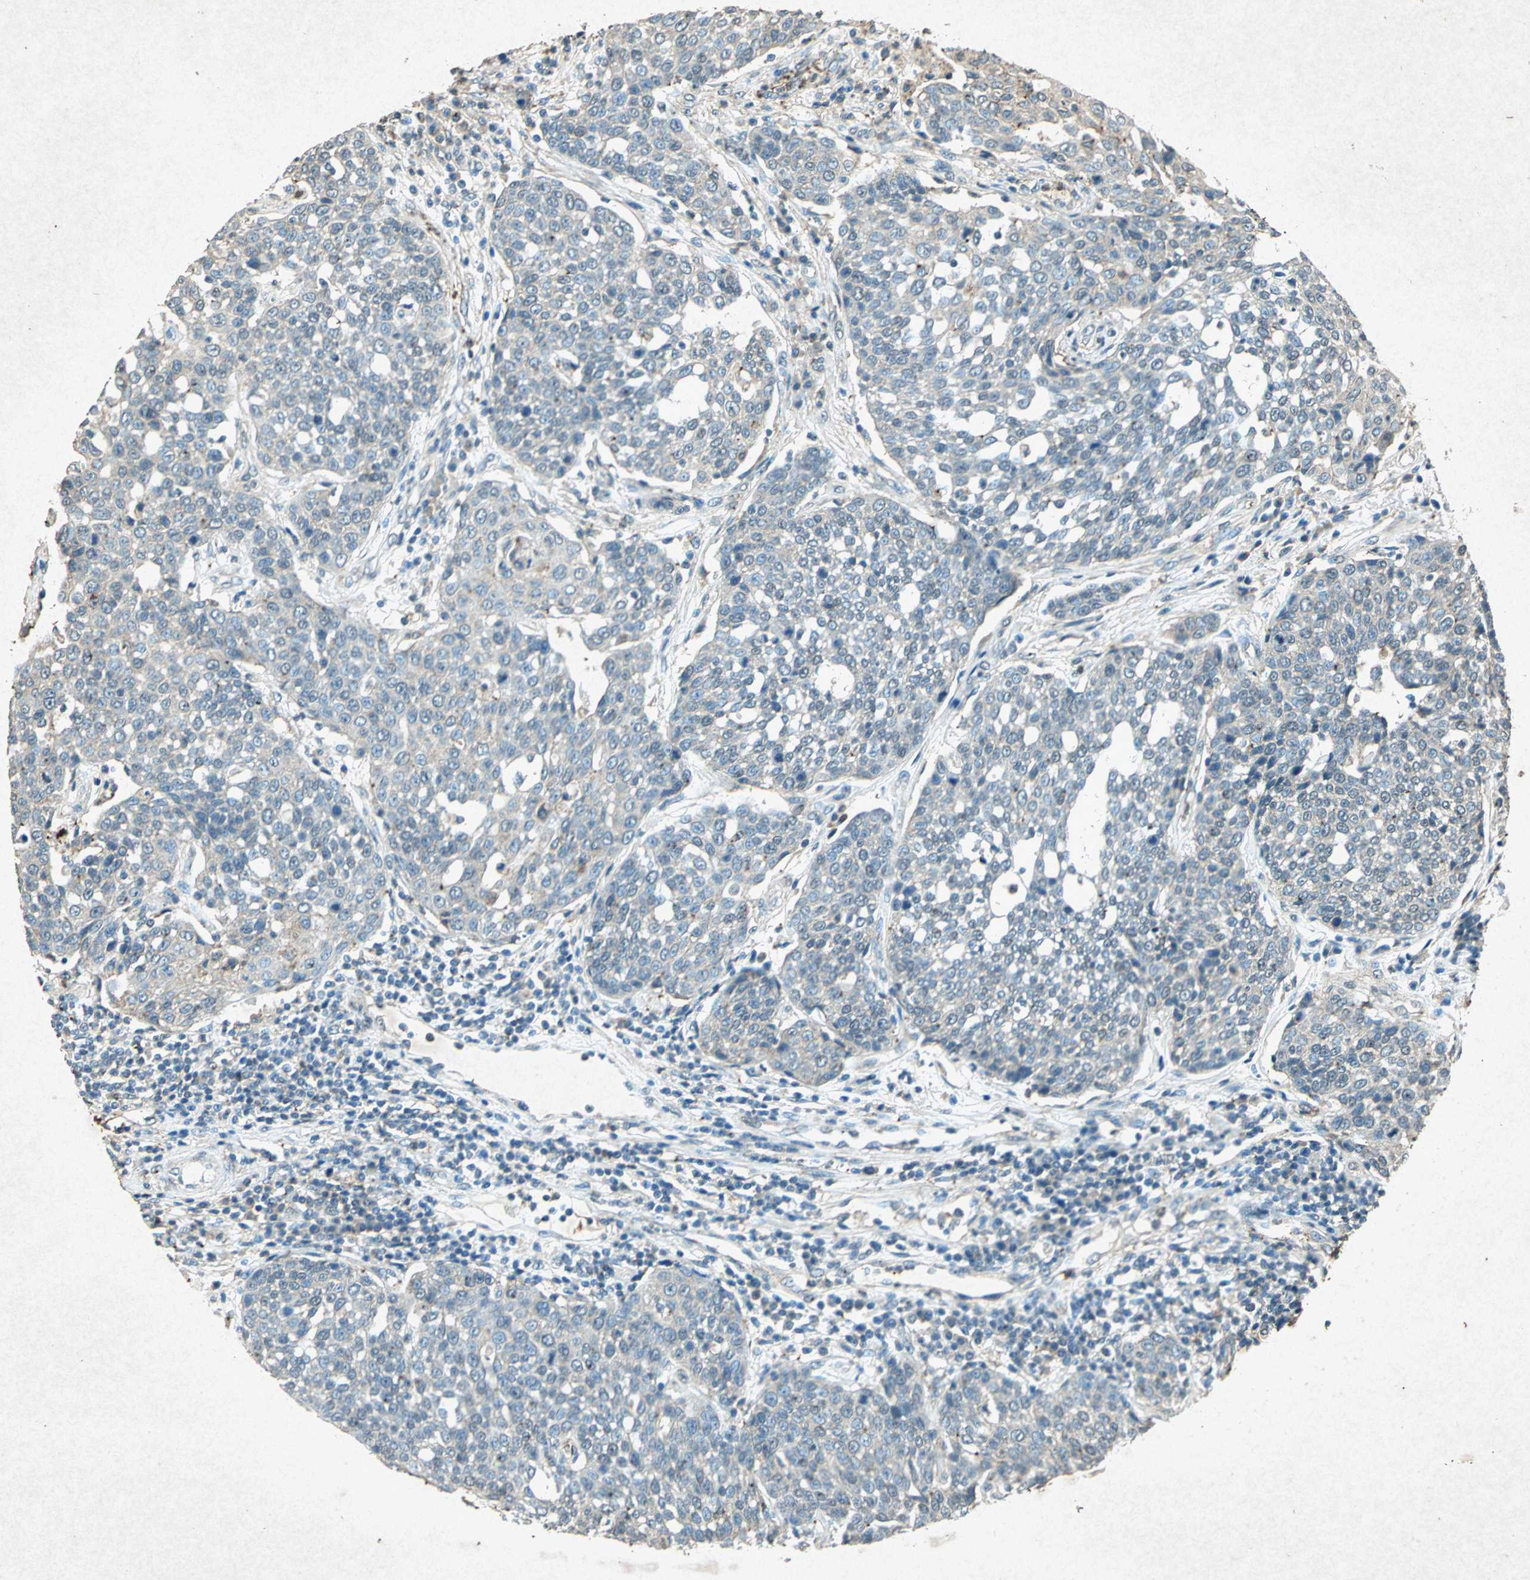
{"staining": {"intensity": "weak", "quantity": ">75%", "location": "cytoplasmic/membranous"}, "tissue": "cervical cancer", "cell_type": "Tumor cells", "image_type": "cancer", "snomed": [{"axis": "morphology", "description": "Squamous cell carcinoma, NOS"}, {"axis": "topography", "description": "Cervix"}], "caption": "Immunohistochemical staining of human cervical squamous cell carcinoma shows weak cytoplasmic/membranous protein staining in about >75% of tumor cells. (brown staining indicates protein expression, while blue staining denotes nuclei).", "gene": "PSEN1", "patient": {"sex": "female", "age": 34}}